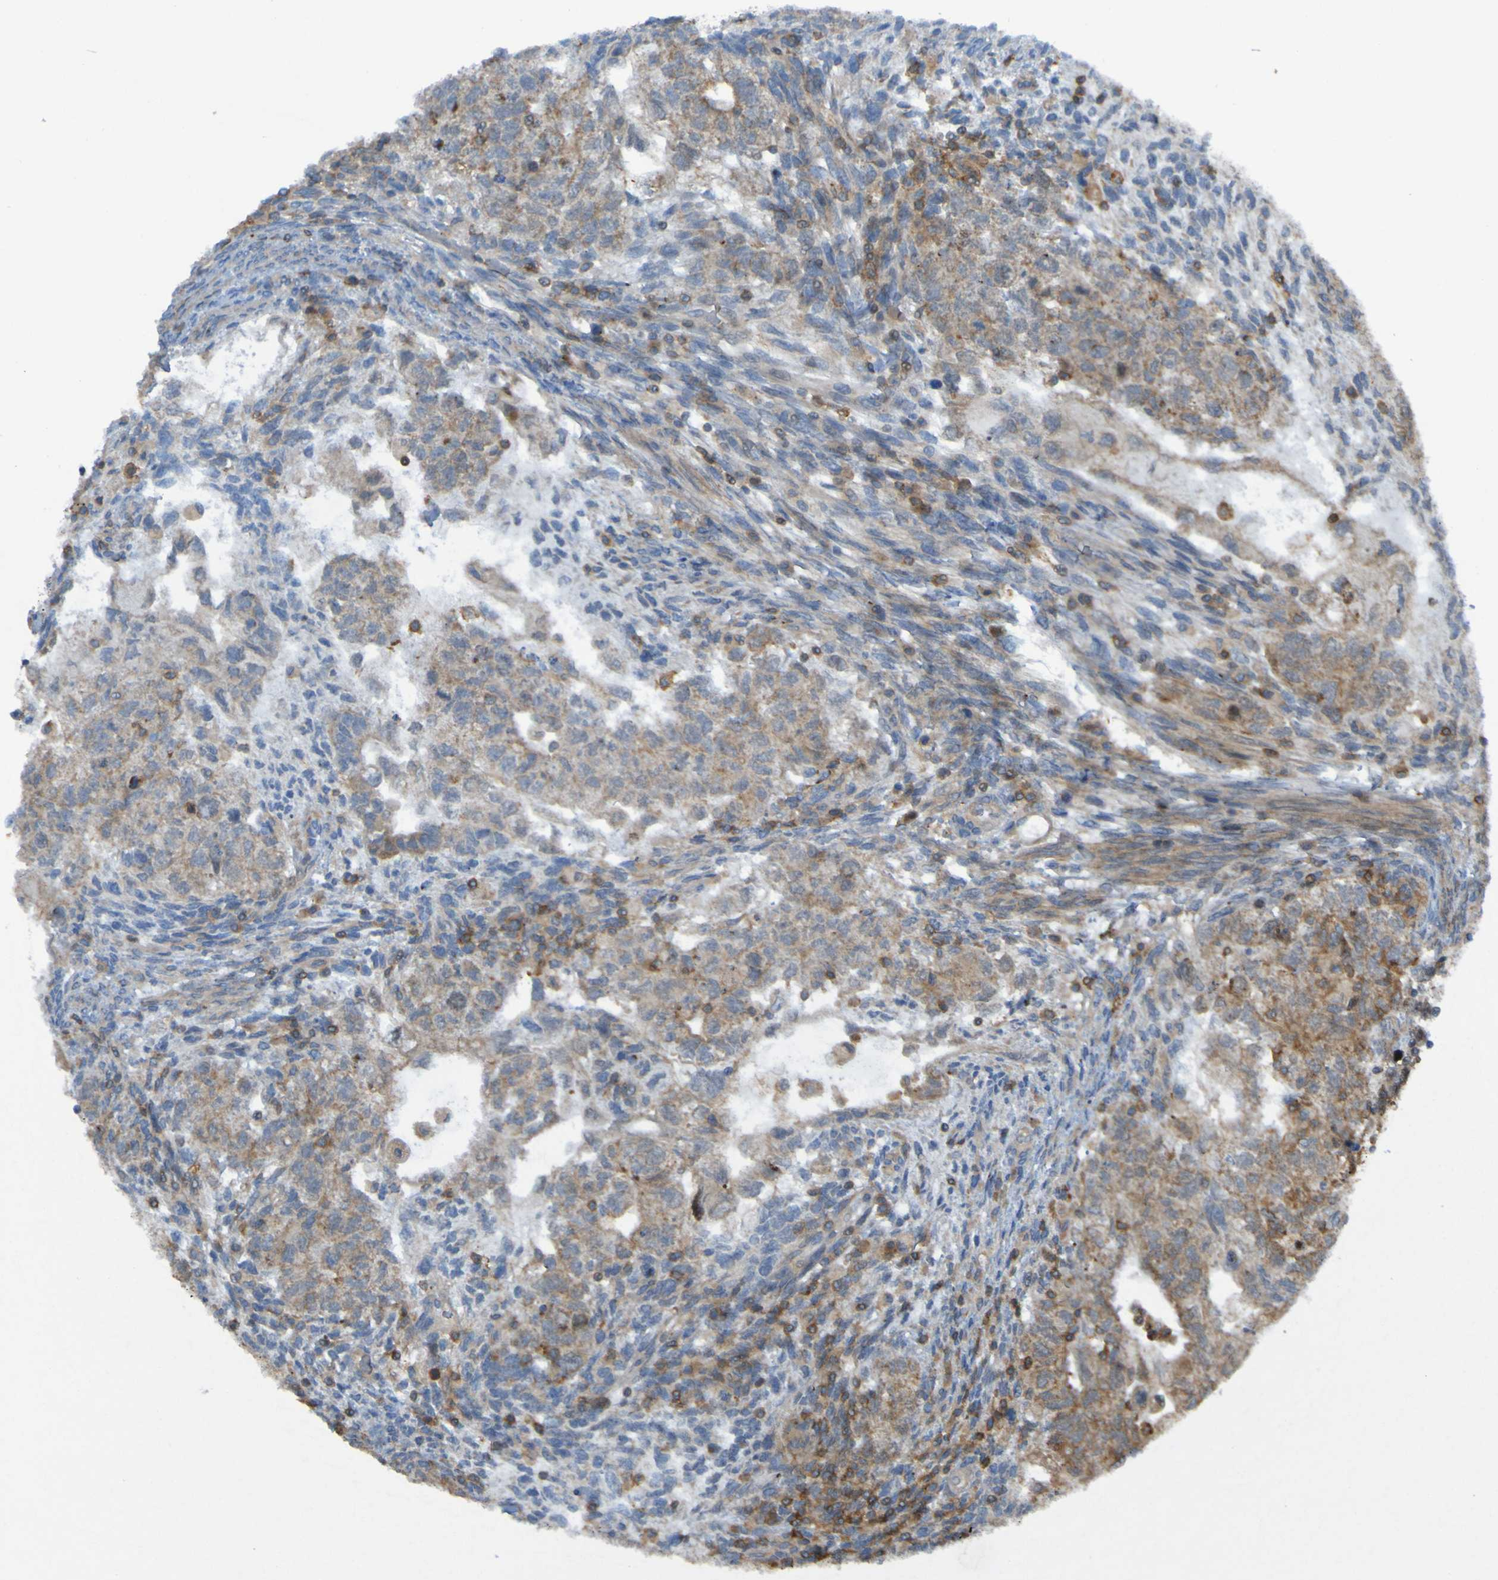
{"staining": {"intensity": "weak", "quantity": ">75%", "location": "cytoplasmic/membranous"}, "tissue": "testis cancer", "cell_type": "Tumor cells", "image_type": "cancer", "snomed": [{"axis": "morphology", "description": "Normal tissue, NOS"}, {"axis": "morphology", "description": "Carcinoma, Embryonal, NOS"}, {"axis": "topography", "description": "Testis"}], "caption": "IHC micrograph of human testis cancer (embryonal carcinoma) stained for a protein (brown), which demonstrates low levels of weak cytoplasmic/membranous staining in approximately >75% of tumor cells.", "gene": "PDGFB", "patient": {"sex": "male", "age": 36}}